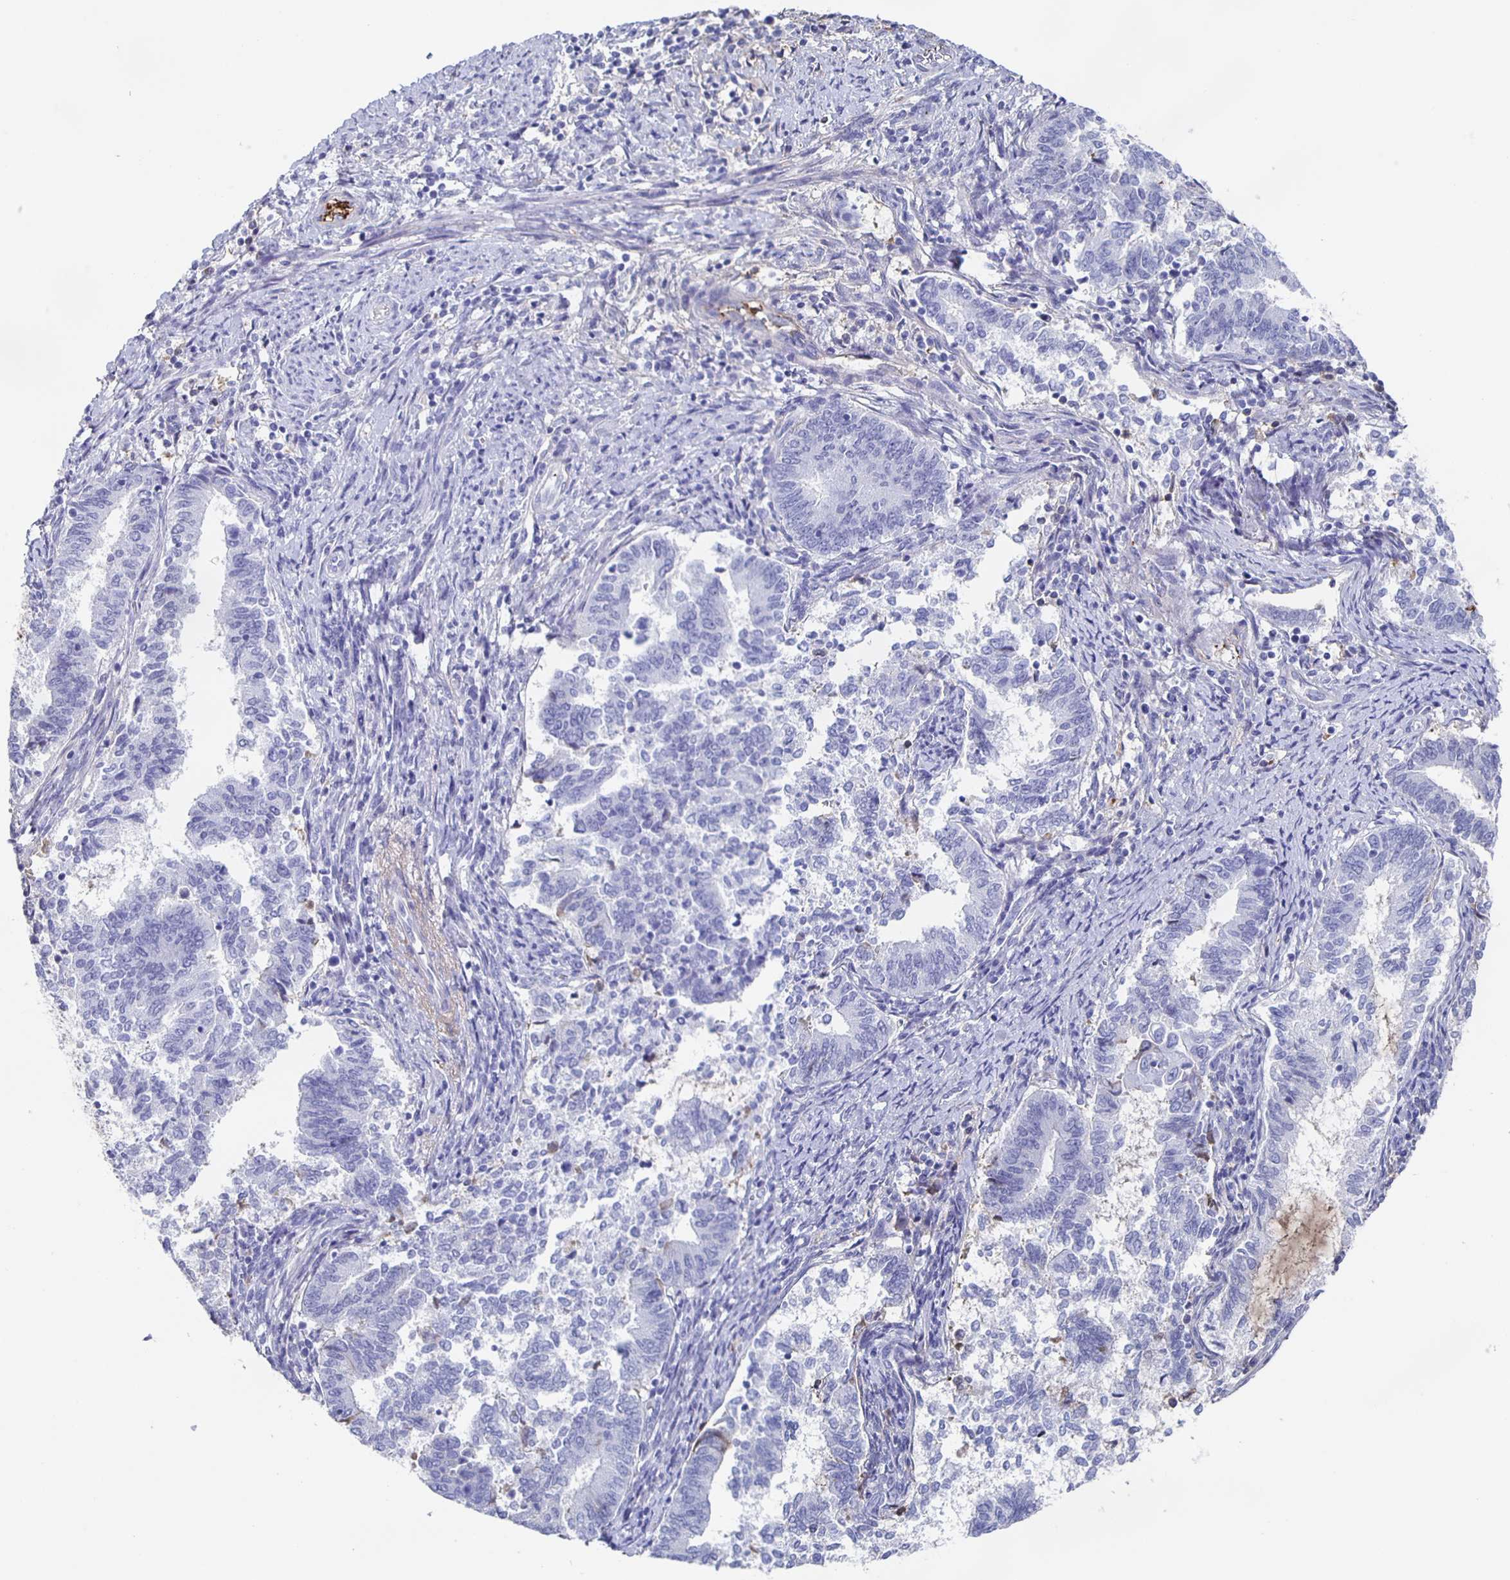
{"staining": {"intensity": "weak", "quantity": "<25%", "location": "cytoplasmic/membranous"}, "tissue": "endometrial cancer", "cell_type": "Tumor cells", "image_type": "cancer", "snomed": [{"axis": "morphology", "description": "Adenocarcinoma, NOS"}, {"axis": "topography", "description": "Endometrium"}], "caption": "Tumor cells are negative for protein expression in human endometrial cancer.", "gene": "FGA", "patient": {"sex": "female", "age": 65}}